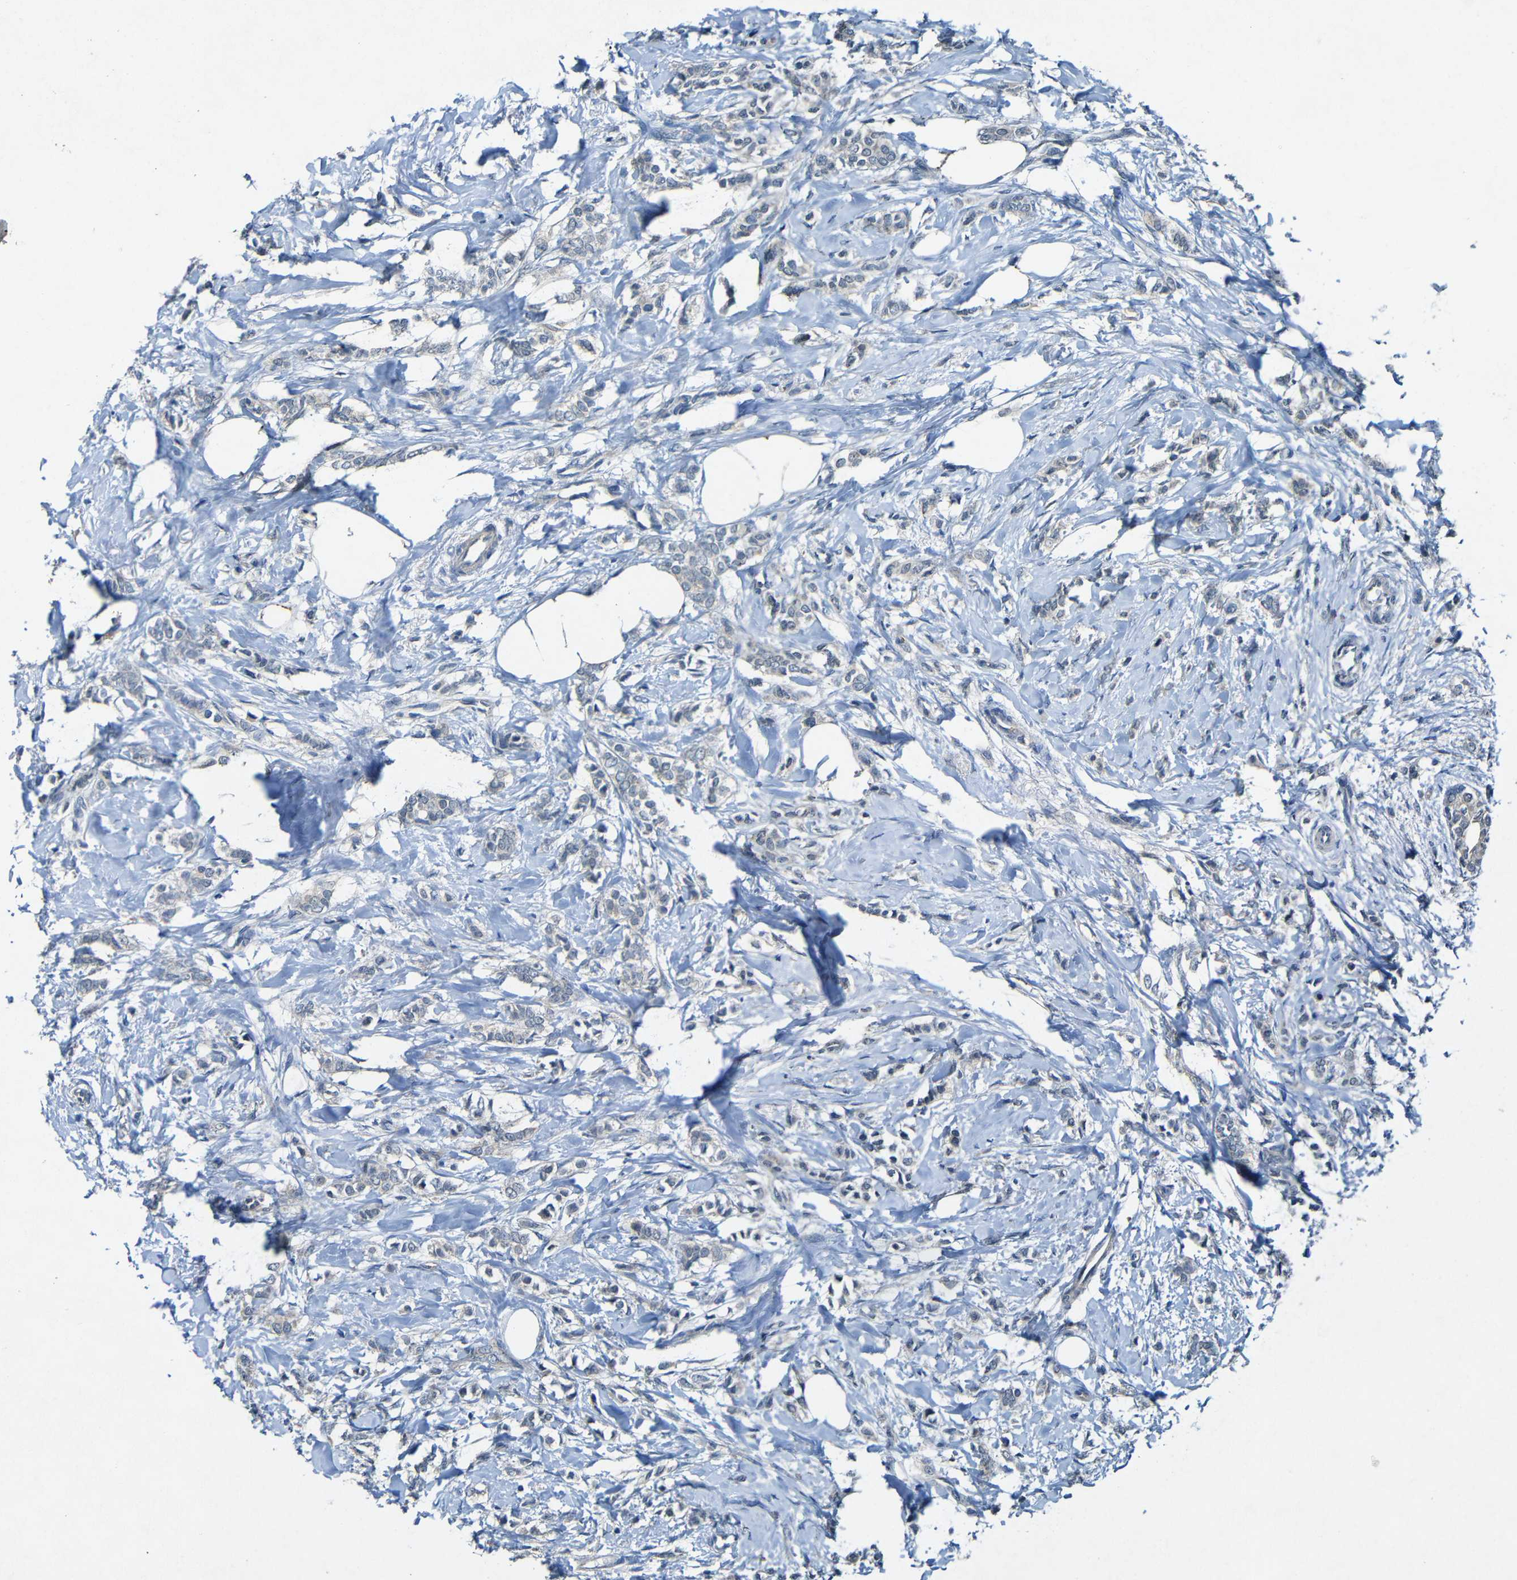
{"staining": {"intensity": "negative", "quantity": "none", "location": "none"}, "tissue": "breast cancer", "cell_type": "Tumor cells", "image_type": "cancer", "snomed": [{"axis": "morphology", "description": "Lobular carcinoma, in situ"}, {"axis": "morphology", "description": "Lobular carcinoma"}, {"axis": "topography", "description": "Breast"}], "caption": "Tumor cells show no significant protein expression in breast cancer (lobular carcinoma).", "gene": "LRRC70", "patient": {"sex": "female", "age": 41}}